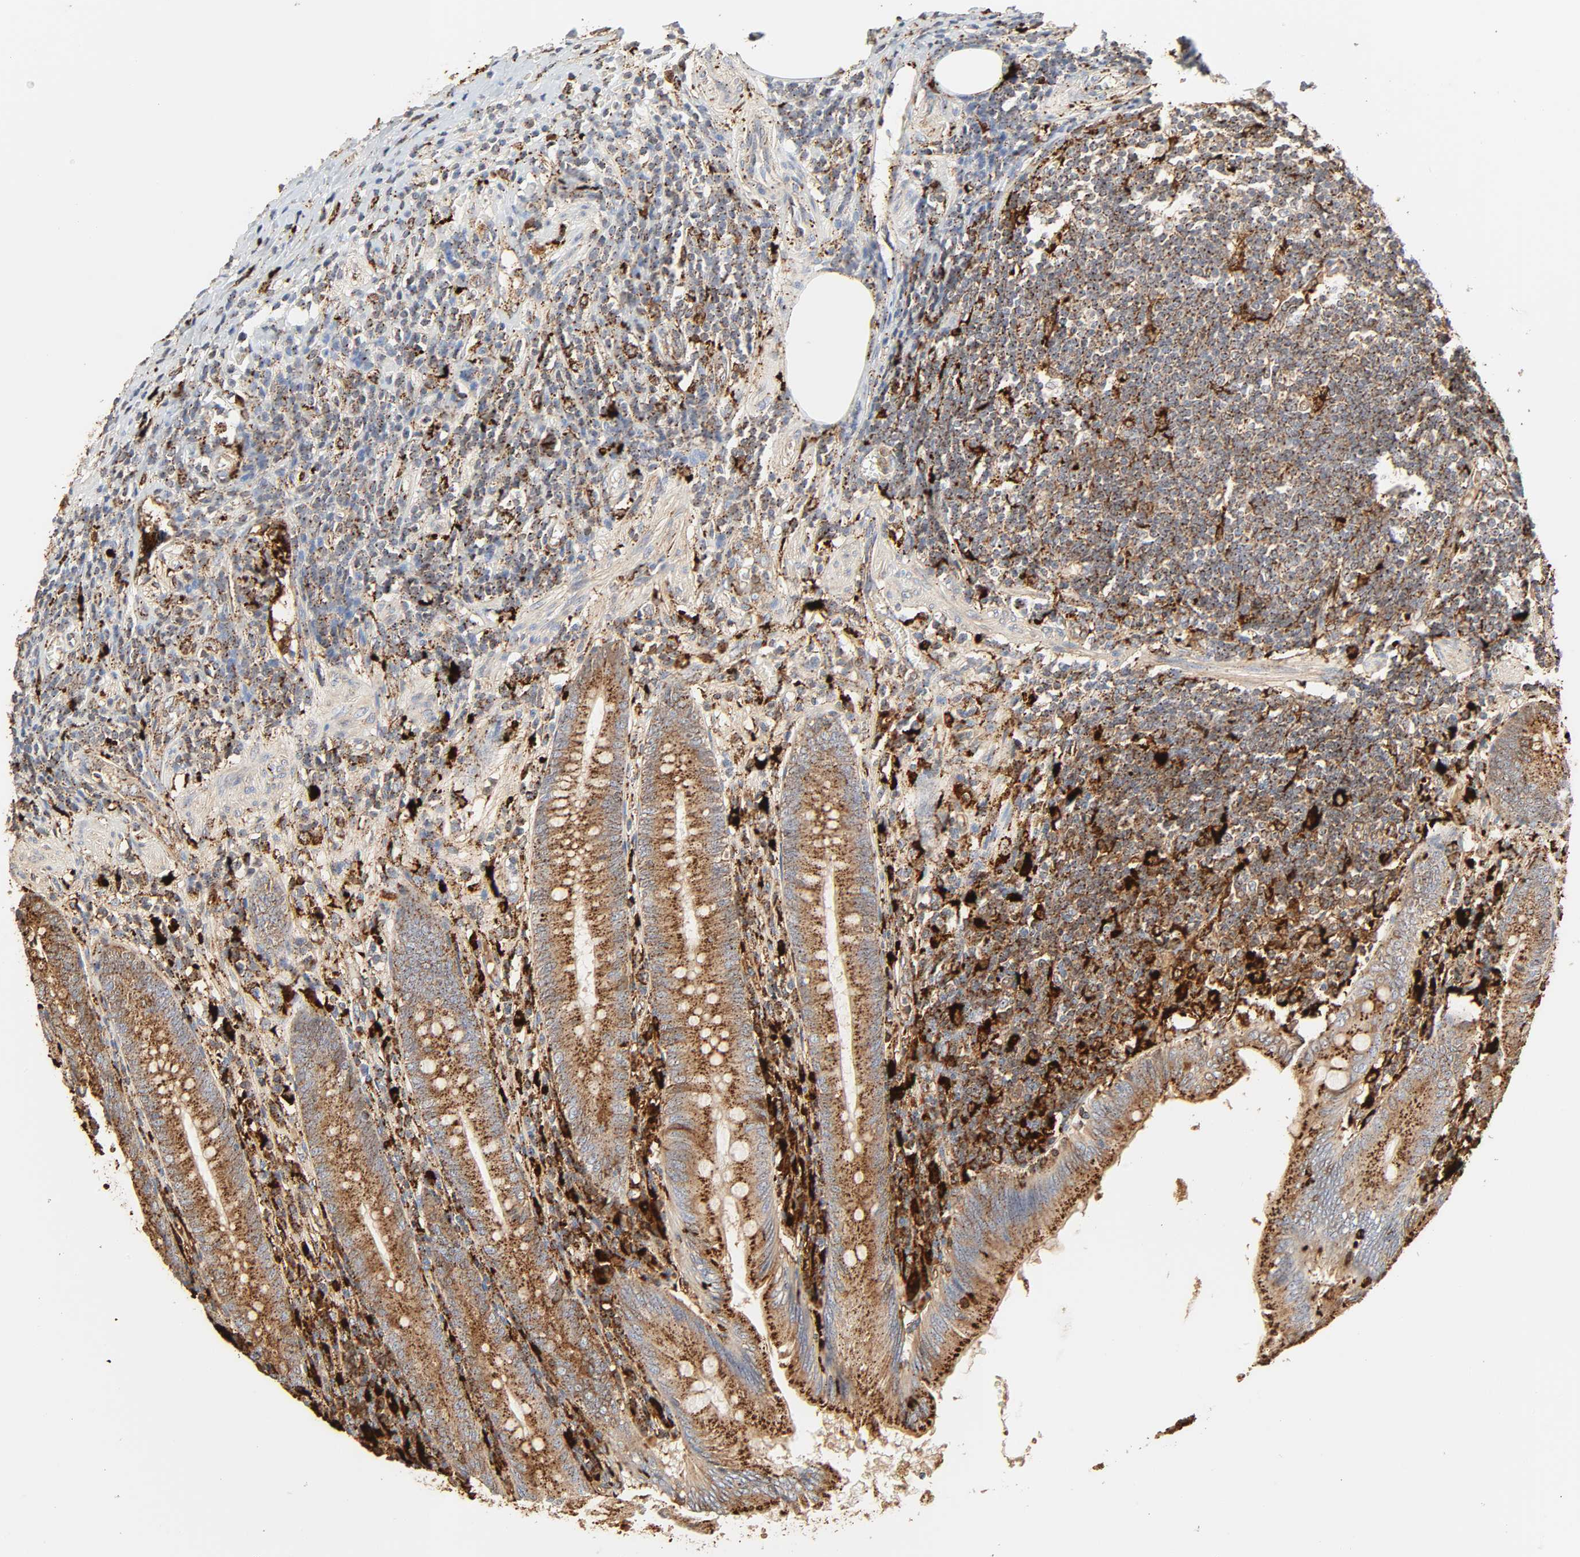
{"staining": {"intensity": "strong", "quantity": ">75%", "location": "cytoplasmic/membranous"}, "tissue": "appendix", "cell_type": "Glandular cells", "image_type": "normal", "snomed": [{"axis": "morphology", "description": "Normal tissue, NOS"}, {"axis": "morphology", "description": "Inflammation, NOS"}, {"axis": "topography", "description": "Appendix"}], "caption": "Protein expression analysis of benign human appendix reveals strong cytoplasmic/membranous staining in approximately >75% of glandular cells.", "gene": "PSAP", "patient": {"sex": "male", "age": 46}}